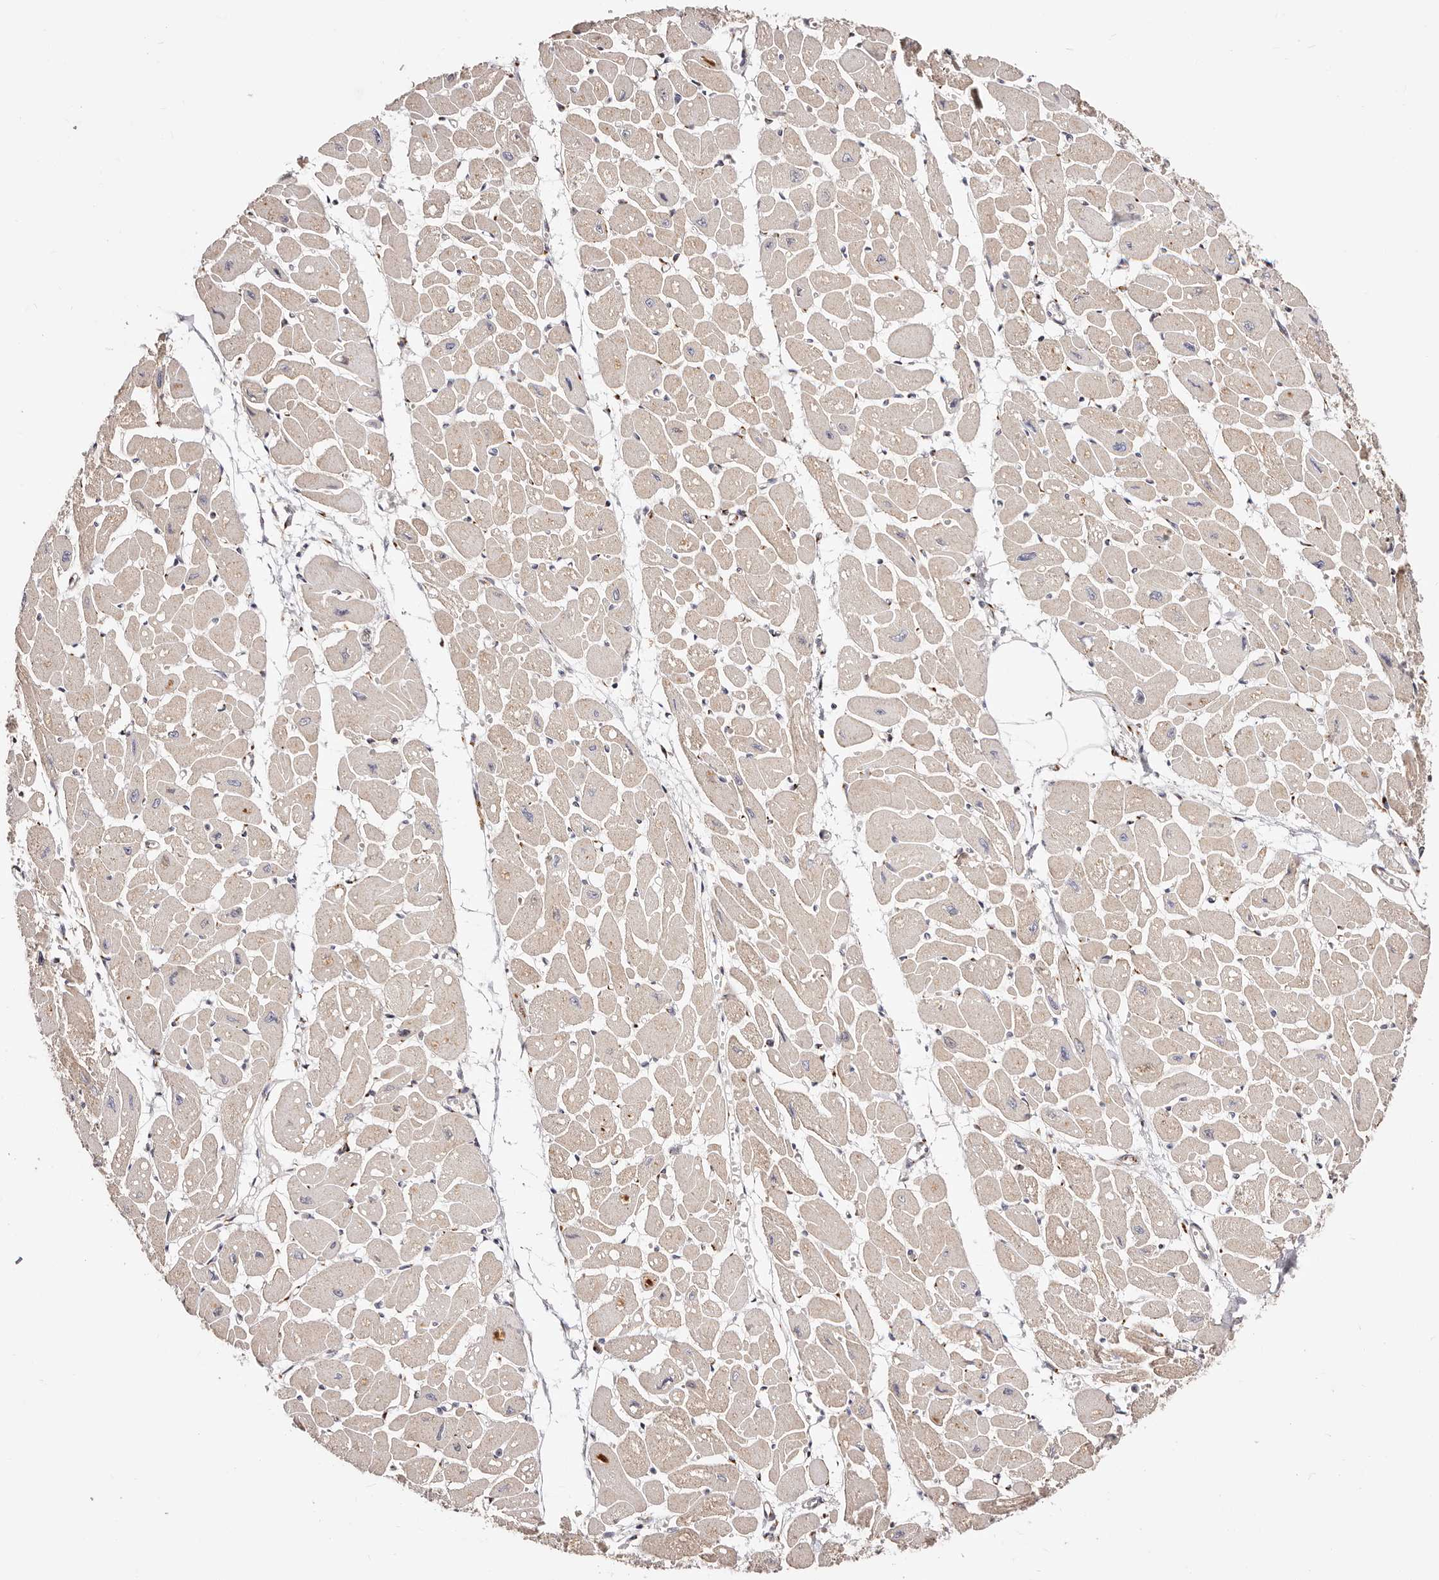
{"staining": {"intensity": "moderate", "quantity": ">75%", "location": "cytoplasmic/membranous"}, "tissue": "heart muscle", "cell_type": "Cardiomyocytes", "image_type": "normal", "snomed": [{"axis": "morphology", "description": "Normal tissue, NOS"}, {"axis": "topography", "description": "Heart"}], "caption": "Approximately >75% of cardiomyocytes in benign human heart muscle demonstrate moderate cytoplasmic/membranous protein expression as visualized by brown immunohistochemical staining.", "gene": "MAPK6", "patient": {"sex": "female", "age": 54}}